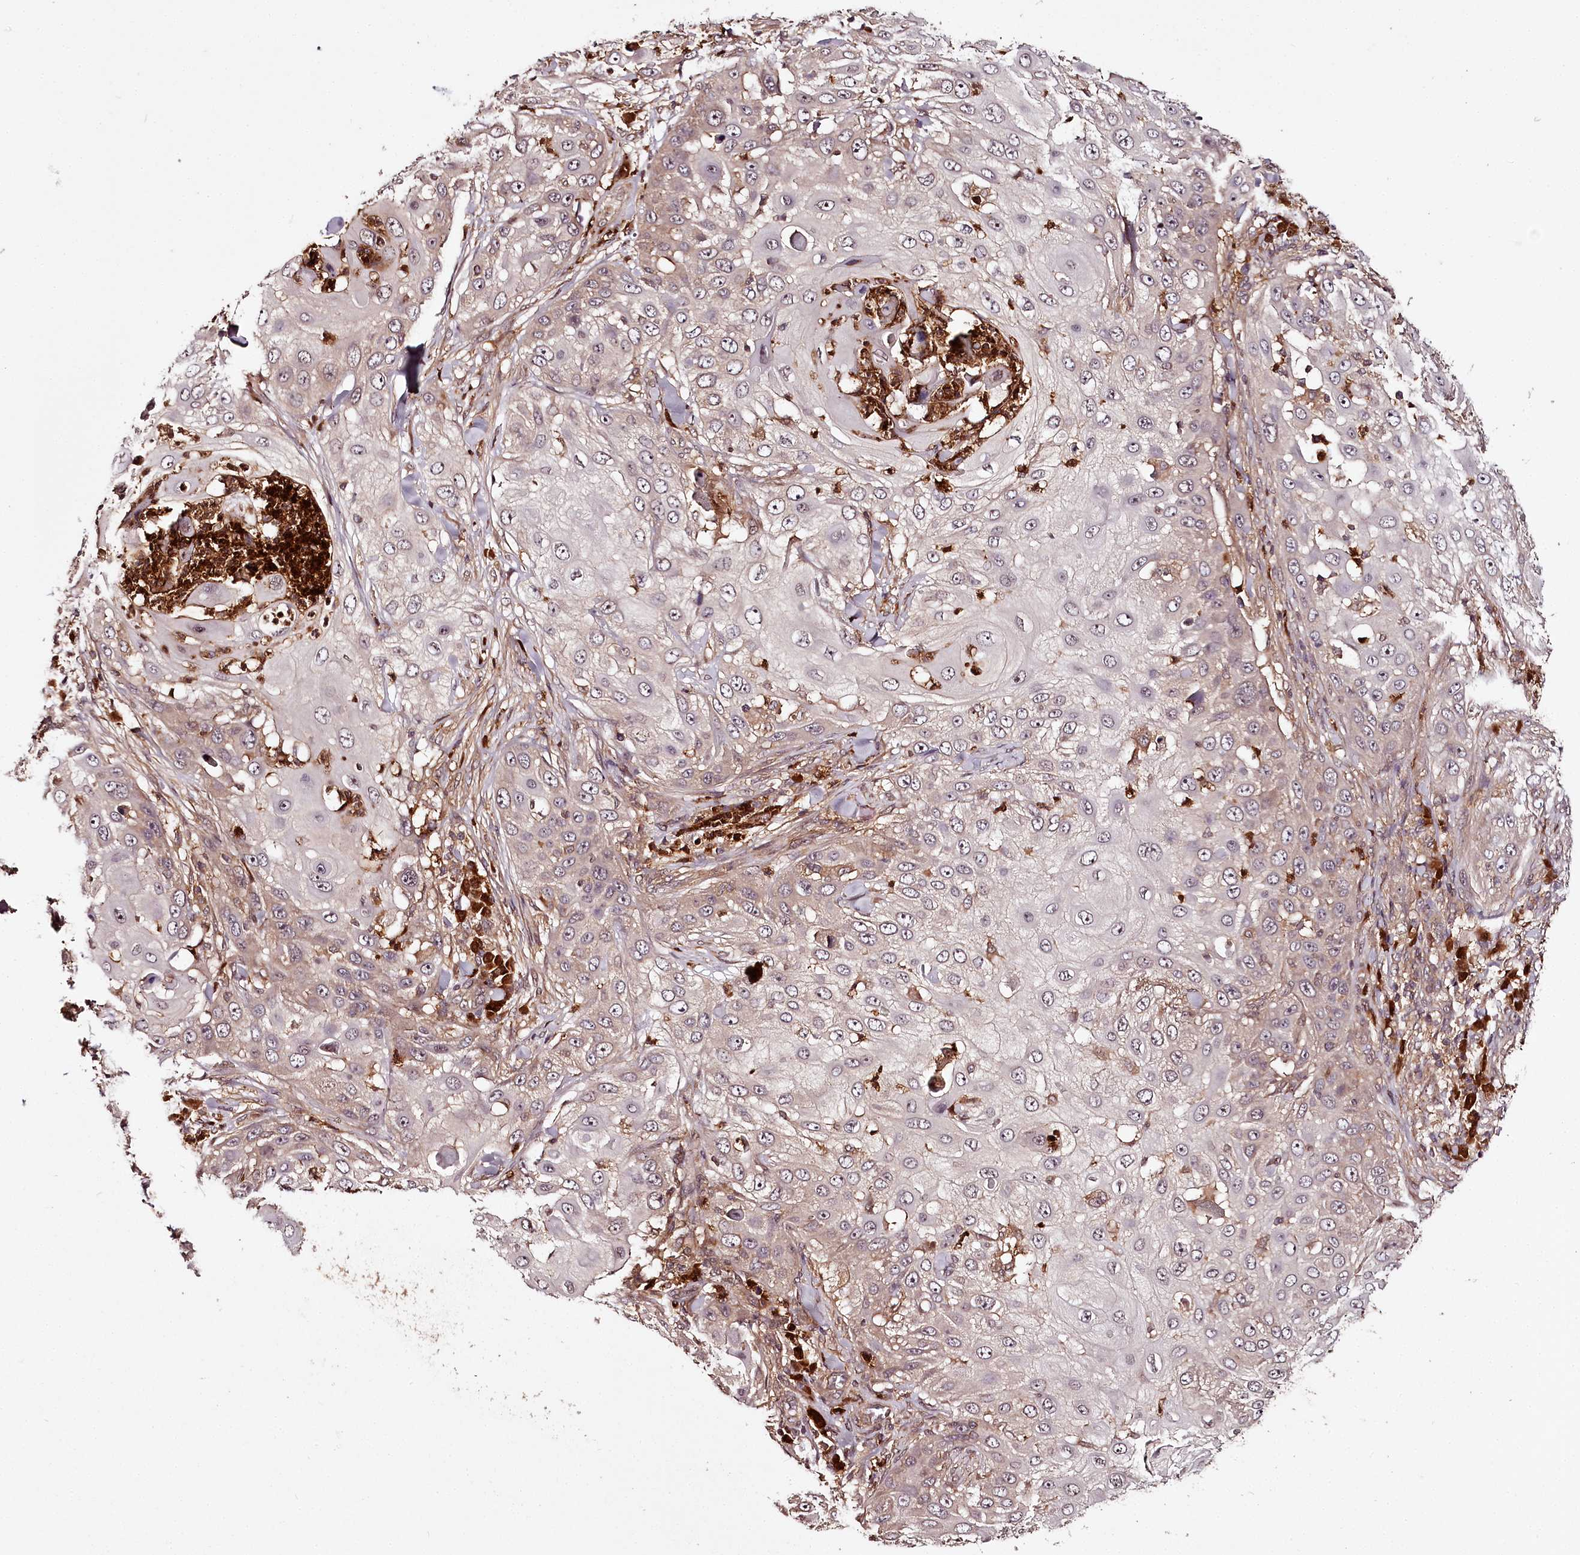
{"staining": {"intensity": "weak", "quantity": "25%-75%", "location": "cytoplasmic/membranous"}, "tissue": "skin cancer", "cell_type": "Tumor cells", "image_type": "cancer", "snomed": [{"axis": "morphology", "description": "Squamous cell carcinoma, NOS"}, {"axis": "topography", "description": "Skin"}], "caption": "DAB immunohistochemical staining of skin squamous cell carcinoma displays weak cytoplasmic/membranous protein positivity in approximately 25%-75% of tumor cells.", "gene": "TTC12", "patient": {"sex": "female", "age": 44}}